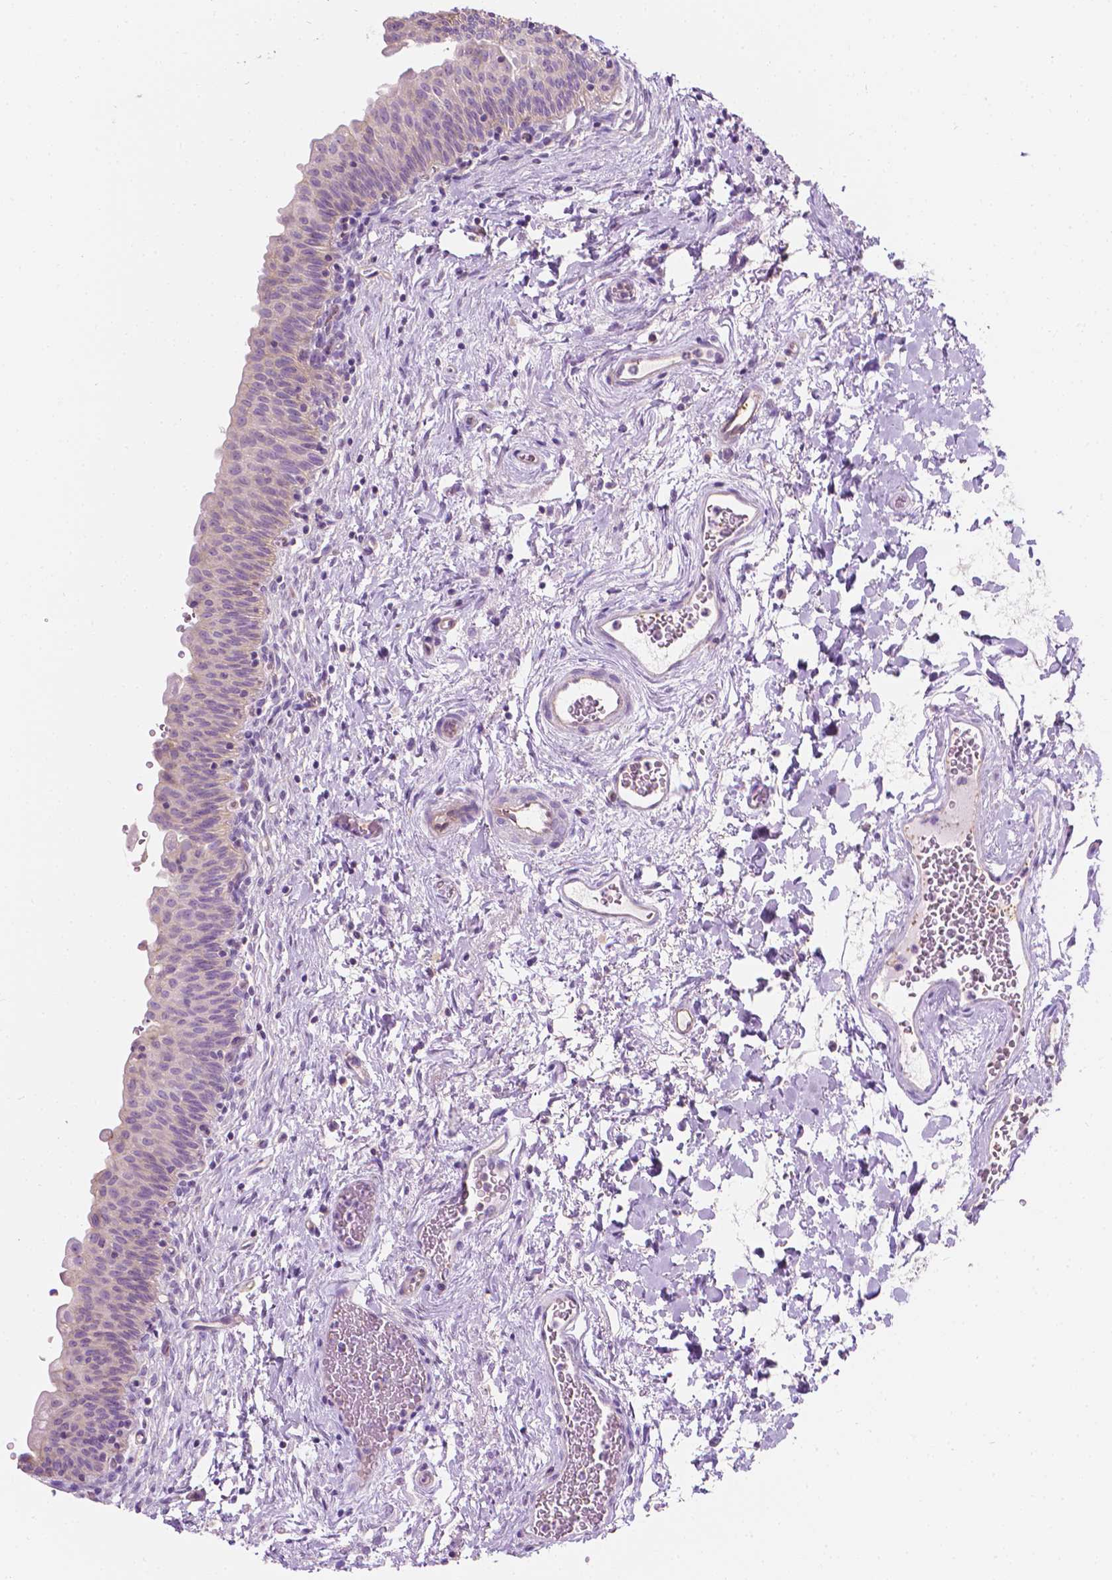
{"staining": {"intensity": "weak", "quantity": "<25%", "location": "cytoplasmic/membranous"}, "tissue": "urinary bladder", "cell_type": "Urothelial cells", "image_type": "normal", "snomed": [{"axis": "morphology", "description": "Normal tissue, NOS"}, {"axis": "topography", "description": "Urinary bladder"}], "caption": "This is an immunohistochemistry (IHC) image of unremarkable urinary bladder. There is no expression in urothelial cells.", "gene": "NOS1AP", "patient": {"sex": "male", "age": 56}}